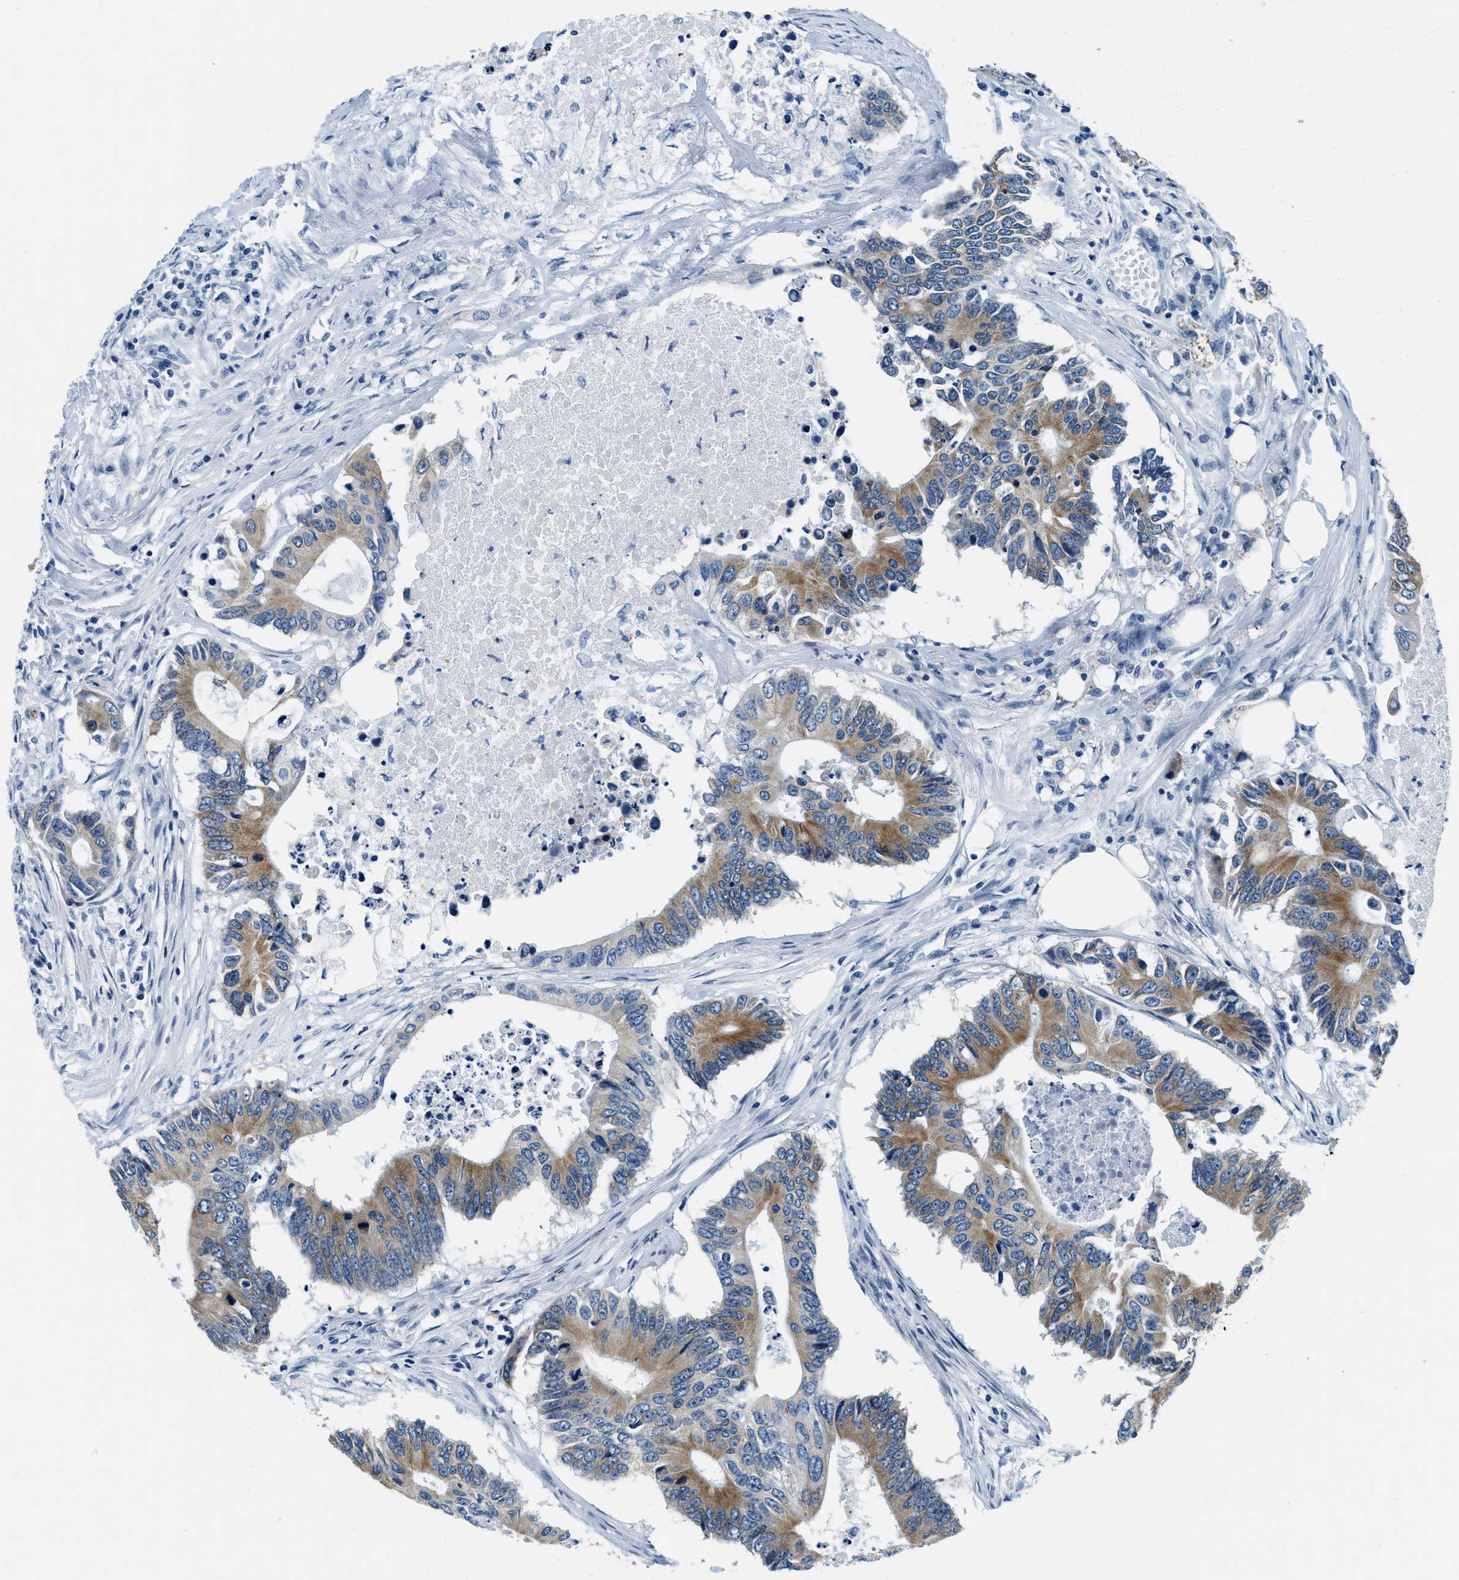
{"staining": {"intensity": "moderate", "quantity": ">75%", "location": "cytoplasmic/membranous"}, "tissue": "colorectal cancer", "cell_type": "Tumor cells", "image_type": "cancer", "snomed": [{"axis": "morphology", "description": "Adenocarcinoma, NOS"}, {"axis": "topography", "description": "Colon"}], "caption": "An image of colorectal adenocarcinoma stained for a protein demonstrates moderate cytoplasmic/membranous brown staining in tumor cells.", "gene": "UBAC2", "patient": {"sex": "male", "age": 71}}